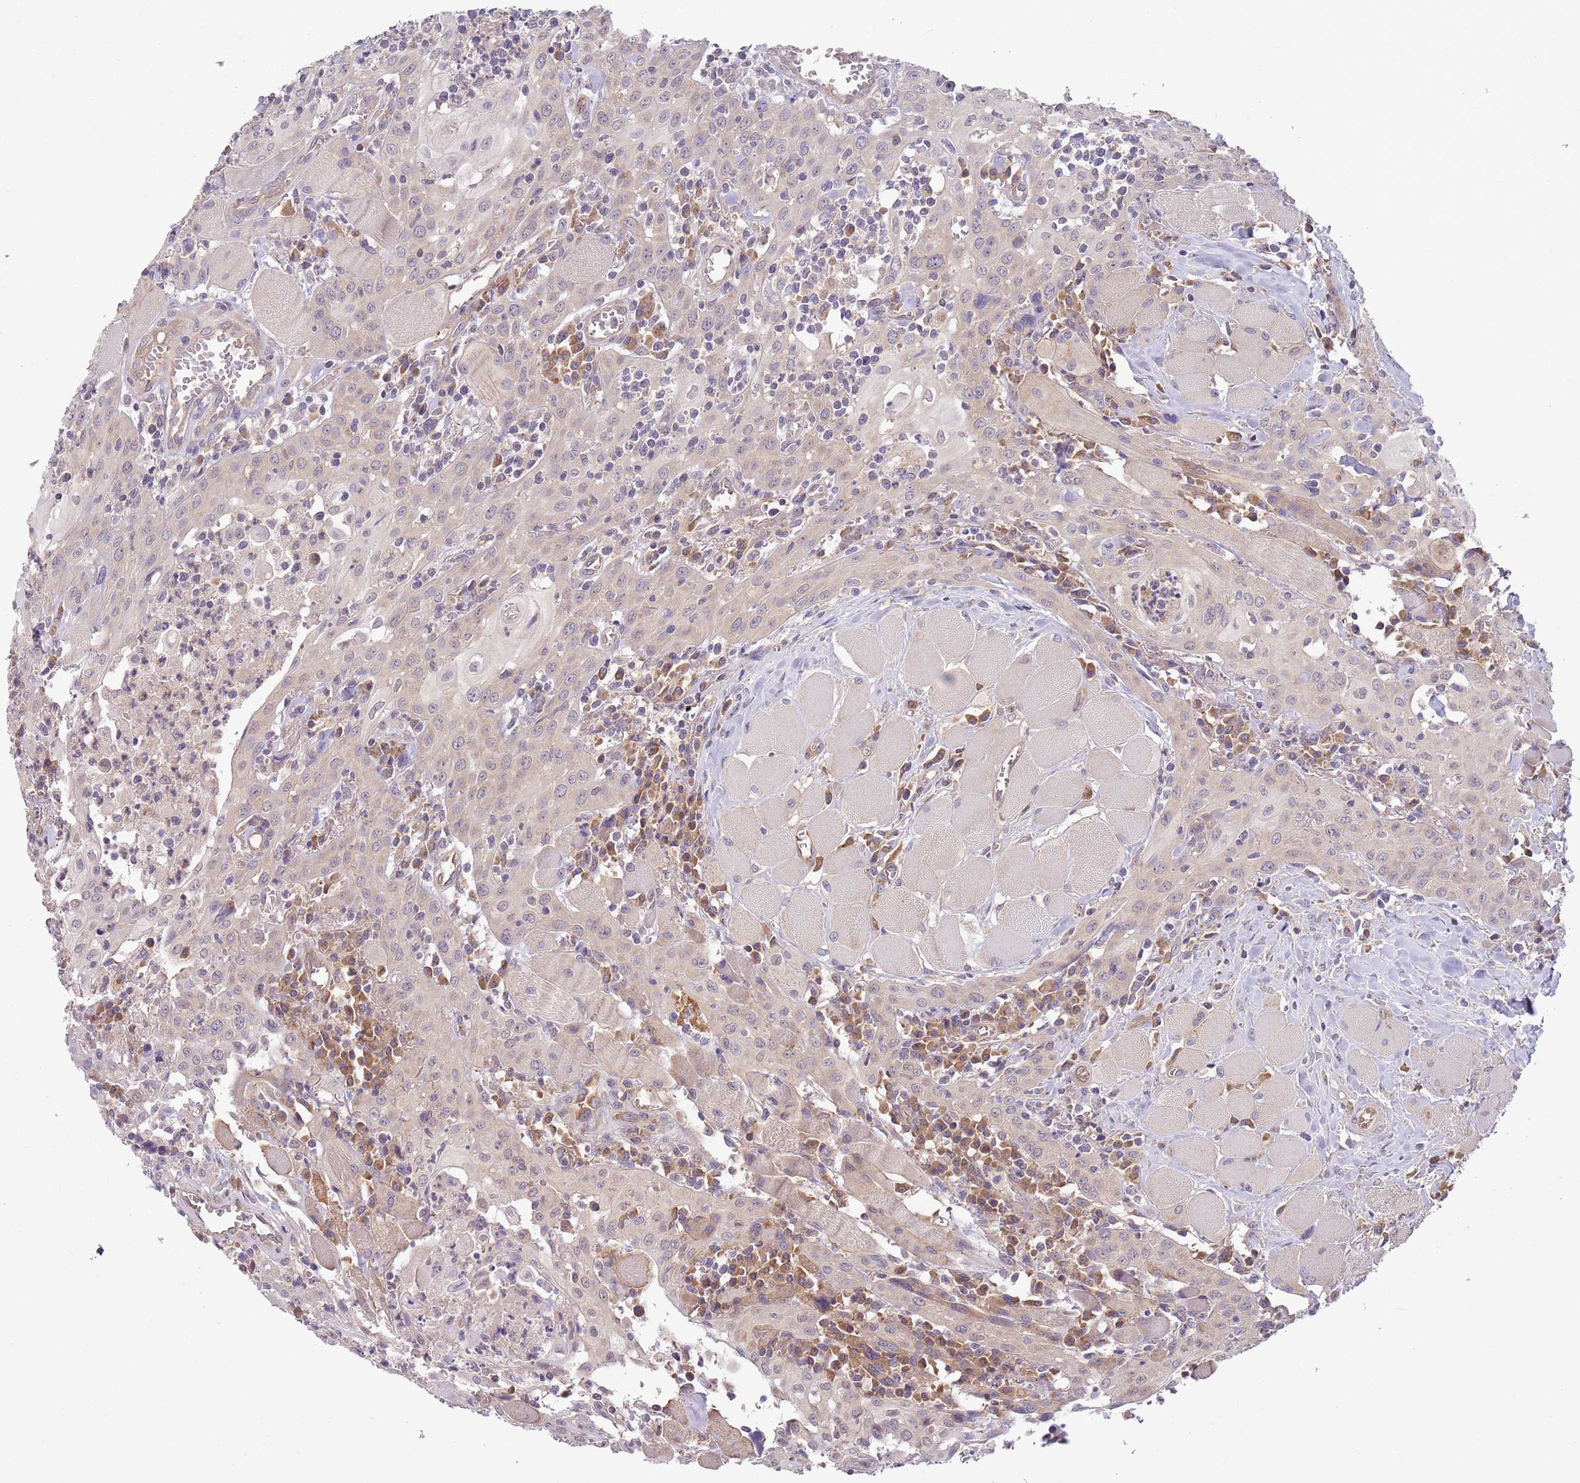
{"staining": {"intensity": "negative", "quantity": "none", "location": "none"}, "tissue": "head and neck cancer", "cell_type": "Tumor cells", "image_type": "cancer", "snomed": [{"axis": "morphology", "description": "Squamous cell carcinoma, NOS"}, {"axis": "topography", "description": "Oral tissue"}, {"axis": "topography", "description": "Head-Neck"}], "caption": "Squamous cell carcinoma (head and neck) was stained to show a protein in brown. There is no significant positivity in tumor cells. (DAB immunohistochemistry, high magnification).", "gene": "SKOR2", "patient": {"sex": "female", "age": 70}}